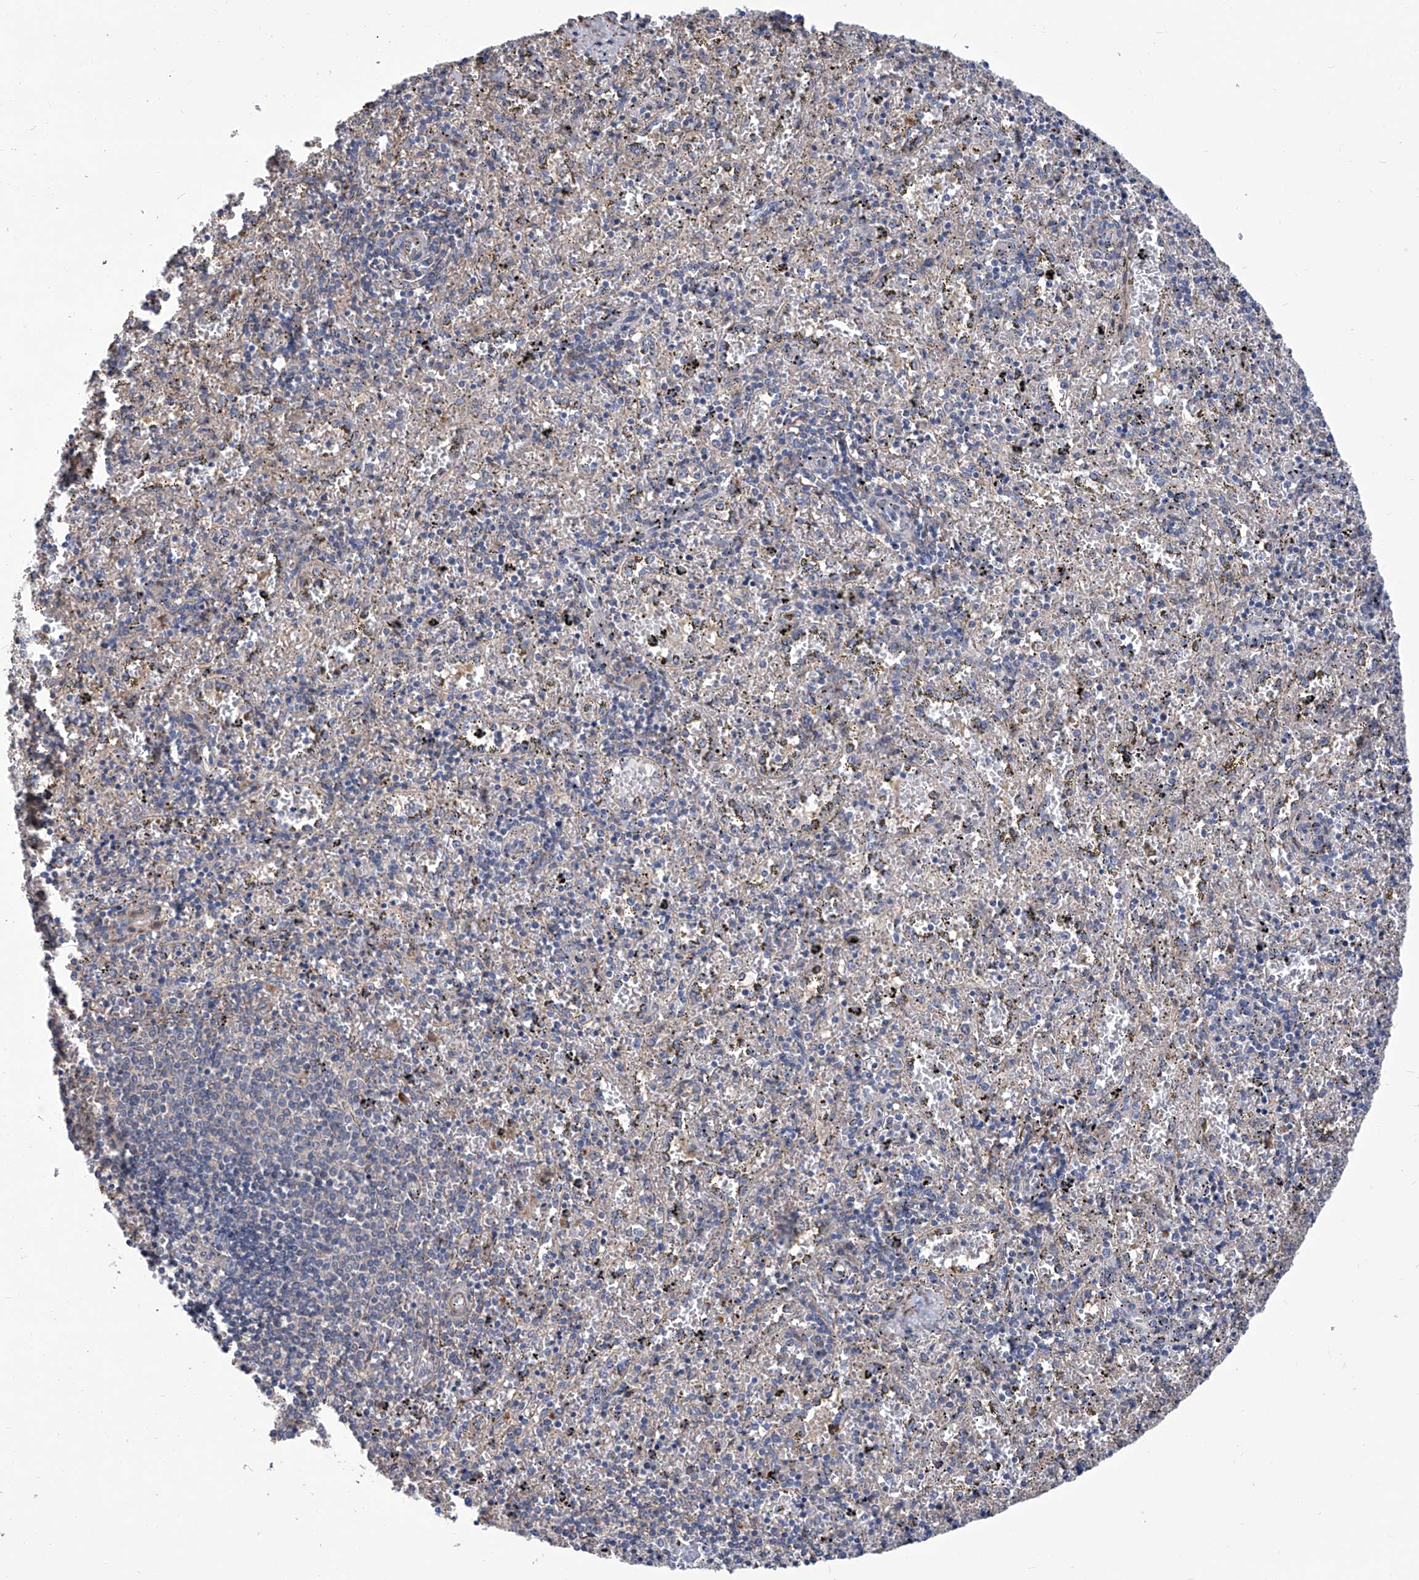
{"staining": {"intensity": "negative", "quantity": "none", "location": "none"}, "tissue": "spleen", "cell_type": "Cells in red pulp", "image_type": "normal", "snomed": [{"axis": "morphology", "description": "Normal tissue, NOS"}, {"axis": "topography", "description": "Spleen"}], "caption": "This is an IHC micrograph of unremarkable spleen. There is no positivity in cells in red pulp.", "gene": "SMS", "patient": {"sex": "male", "age": 11}}